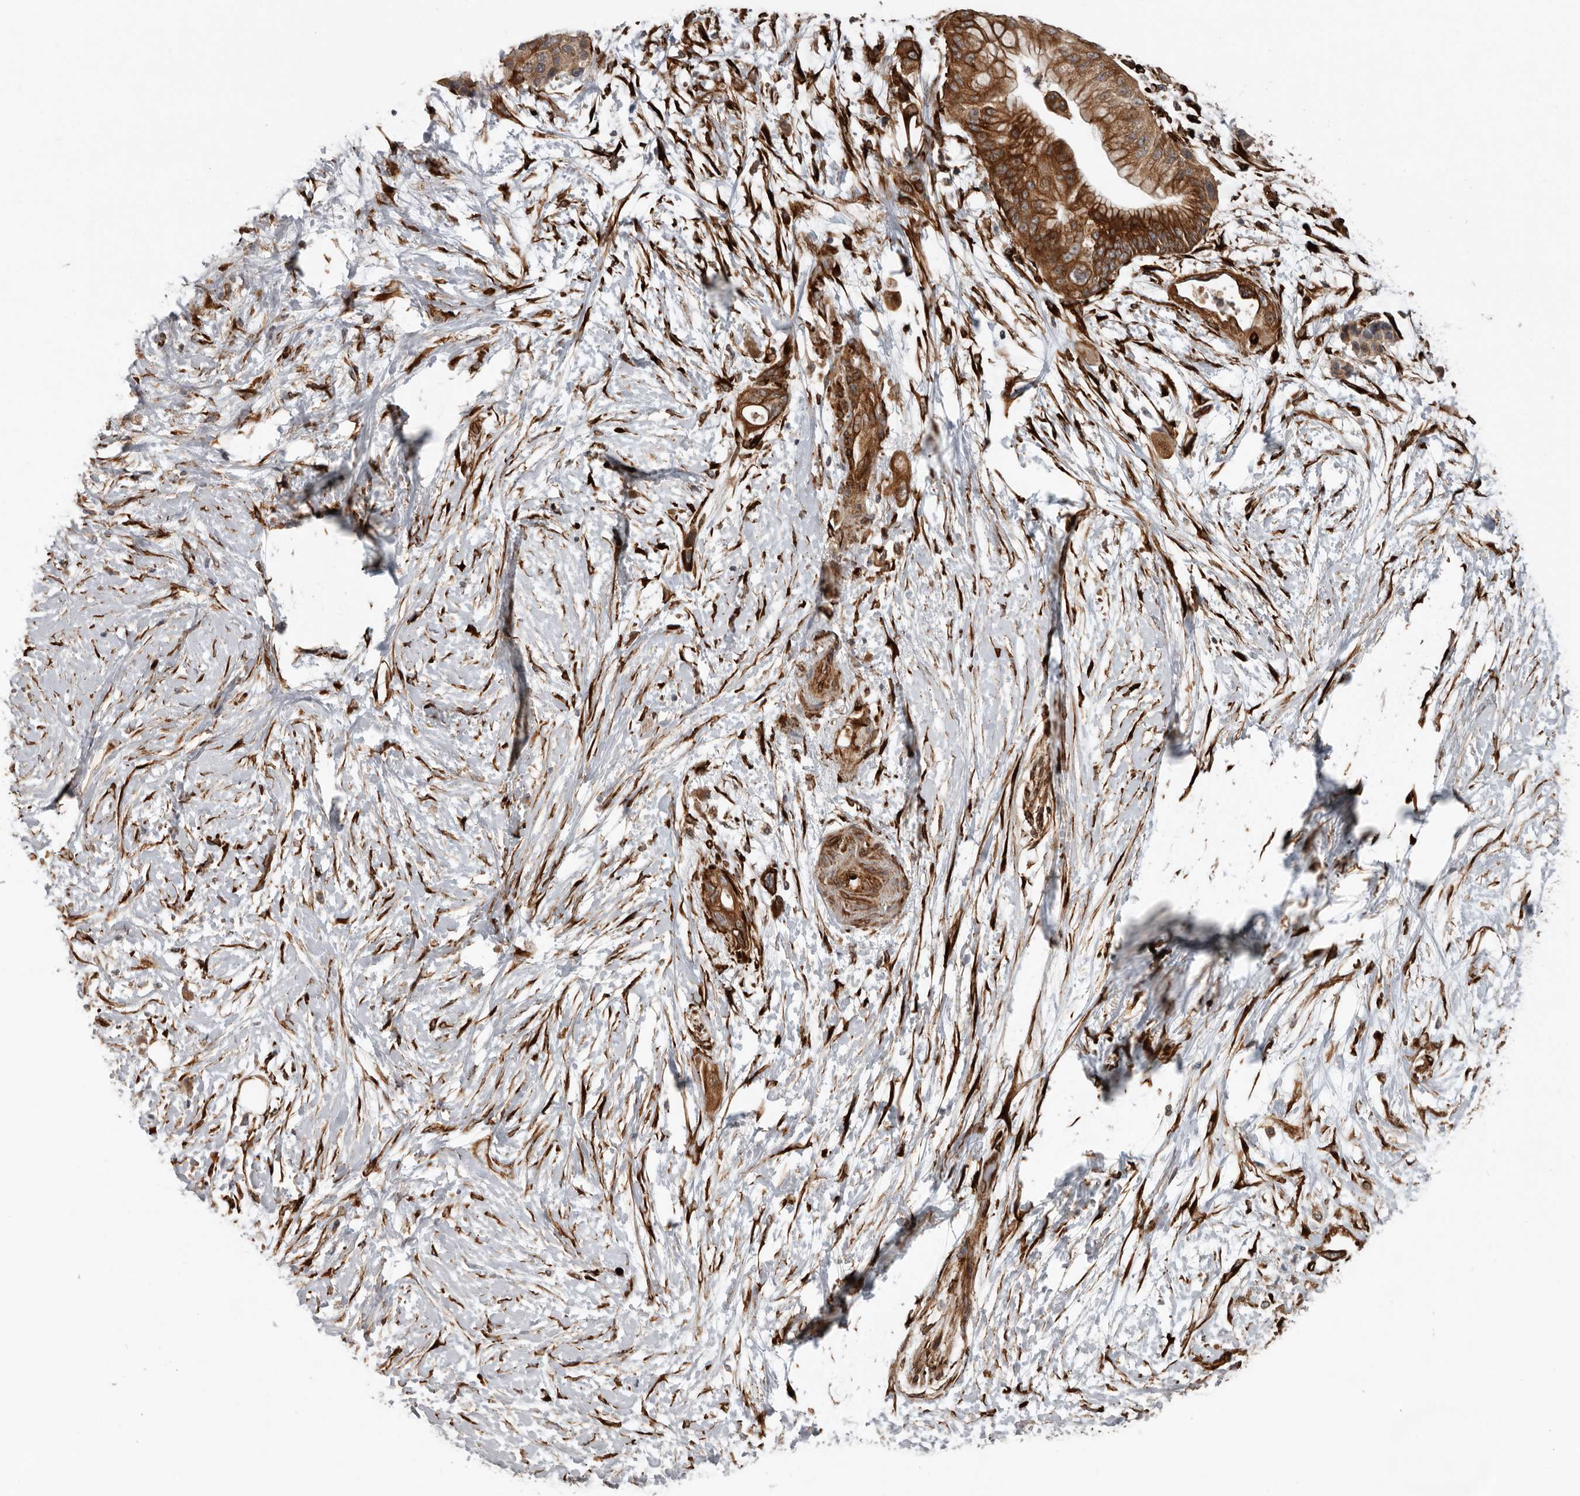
{"staining": {"intensity": "strong", "quantity": ">75%", "location": "cytoplasmic/membranous"}, "tissue": "pancreatic cancer", "cell_type": "Tumor cells", "image_type": "cancer", "snomed": [{"axis": "morphology", "description": "Adenocarcinoma, NOS"}, {"axis": "topography", "description": "Pancreas"}], "caption": "The micrograph shows immunohistochemical staining of pancreatic adenocarcinoma. There is strong cytoplasmic/membranous positivity is appreciated in approximately >75% of tumor cells.", "gene": "CEP350", "patient": {"sex": "male", "age": 53}}